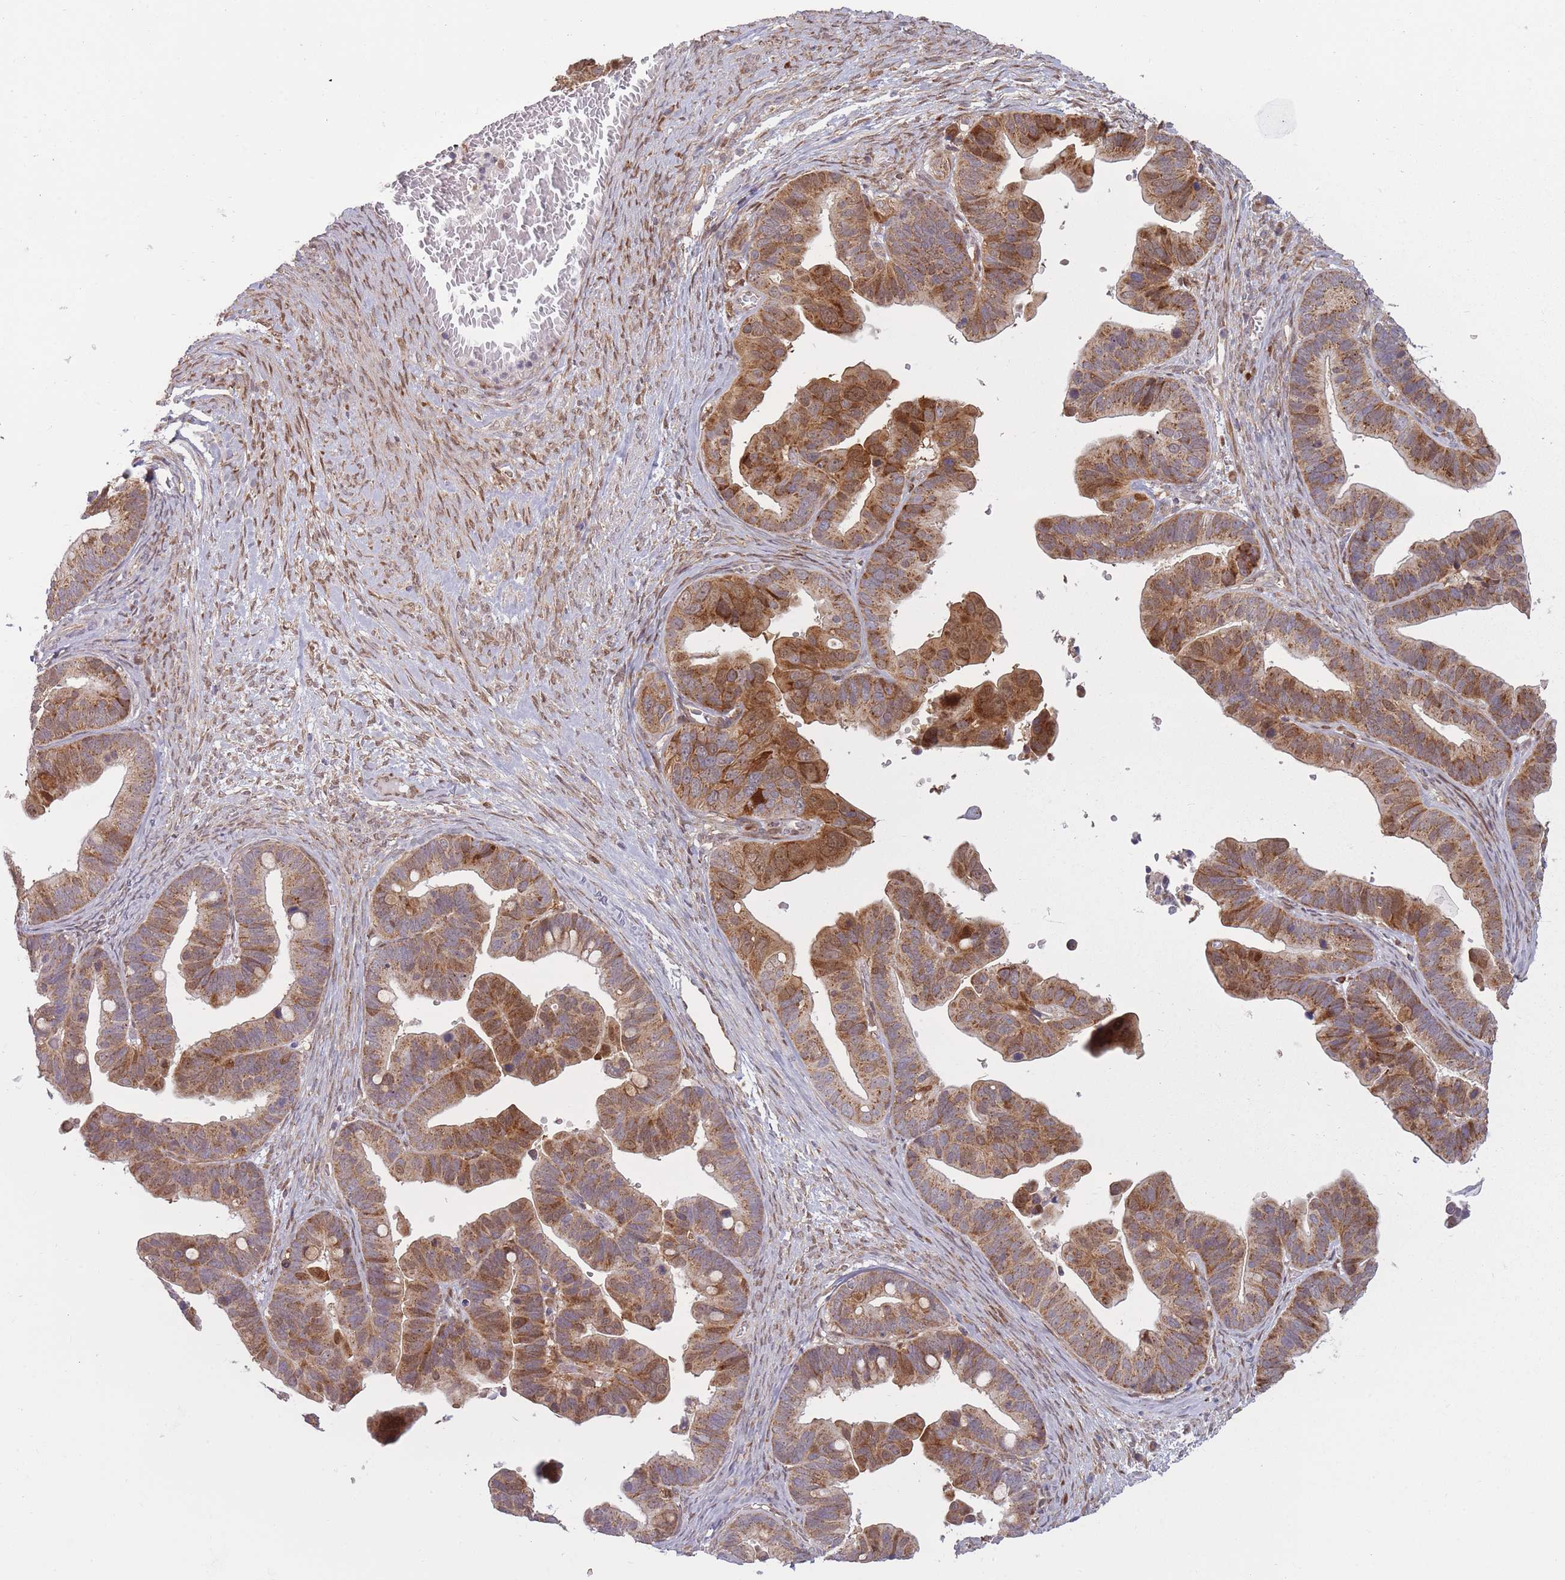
{"staining": {"intensity": "moderate", "quantity": ">75%", "location": "cytoplasmic/membranous"}, "tissue": "ovarian cancer", "cell_type": "Tumor cells", "image_type": "cancer", "snomed": [{"axis": "morphology", "description": "Cystadenocarcinoma, serous, NOS"}, {"axis": "topography", "description": "Ovary"}], "caption": "Protein expression by IHC displays moderate cytoplasmic/membranous staining in approximately >75% of tumor cells in ovarian serous cystadenocarcinoma.", "gene": "LGALS9", "patient": {"sex": "female", "age": 56}}